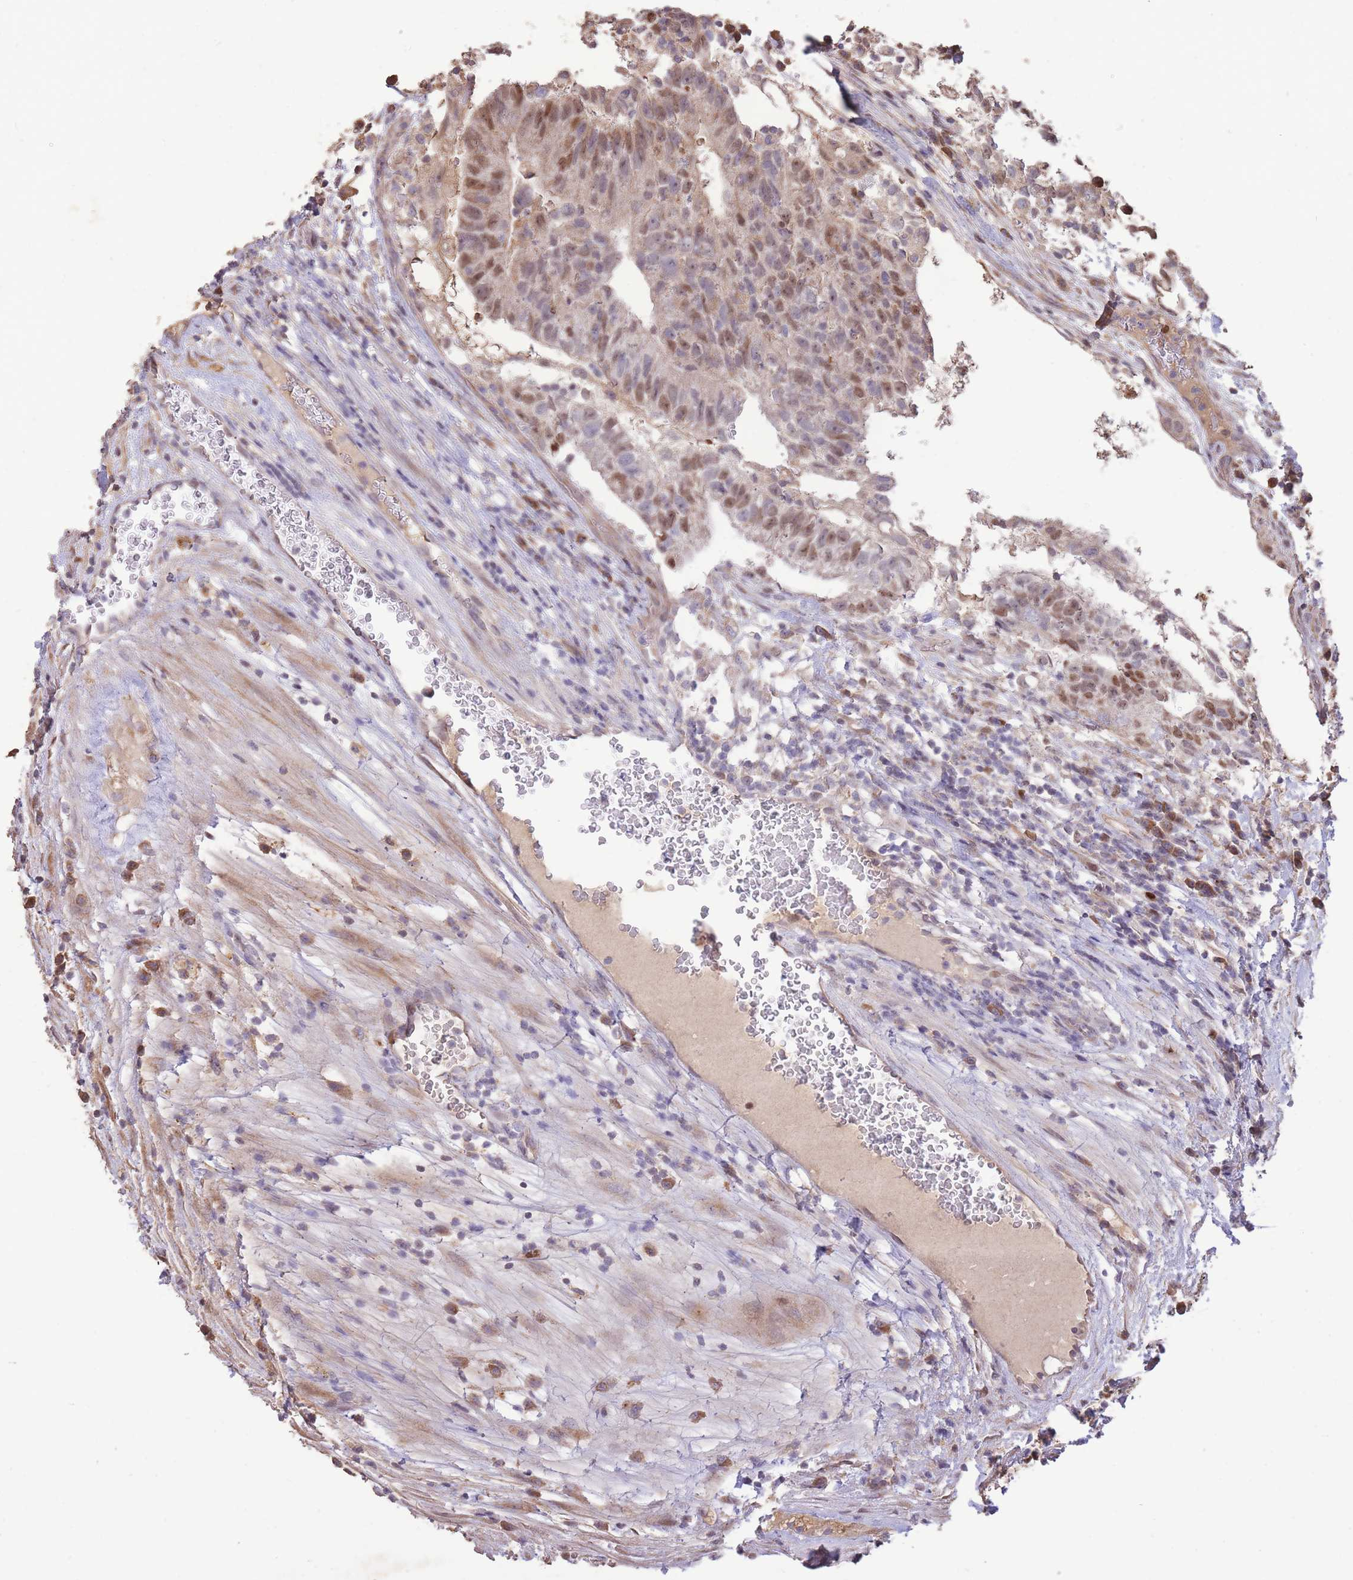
{"staining": {"intensity": "moderate", "quantity": "25%-75%", "location": "nuclear"}, "tissue": "testis cancer", "cell_type": "Tumor cells", "image_type": "cancer", "snomed": [{"axis": "morphology", "description": "Normal tissue, NOS"}, {"axis": "morphology", "description": "Carcinoma, Embryonal, NOS"}, {"axis": "topography", "description": "Testis"}], "caption": "Immunohistochemical staining of embryonal carcinoma (testis) reveals medium levels of moderate nuclear positivity in approximately 25%-75% of tumor cells.", "gene": "RGS14", "patient": {"sex": "male", "age": 32}}